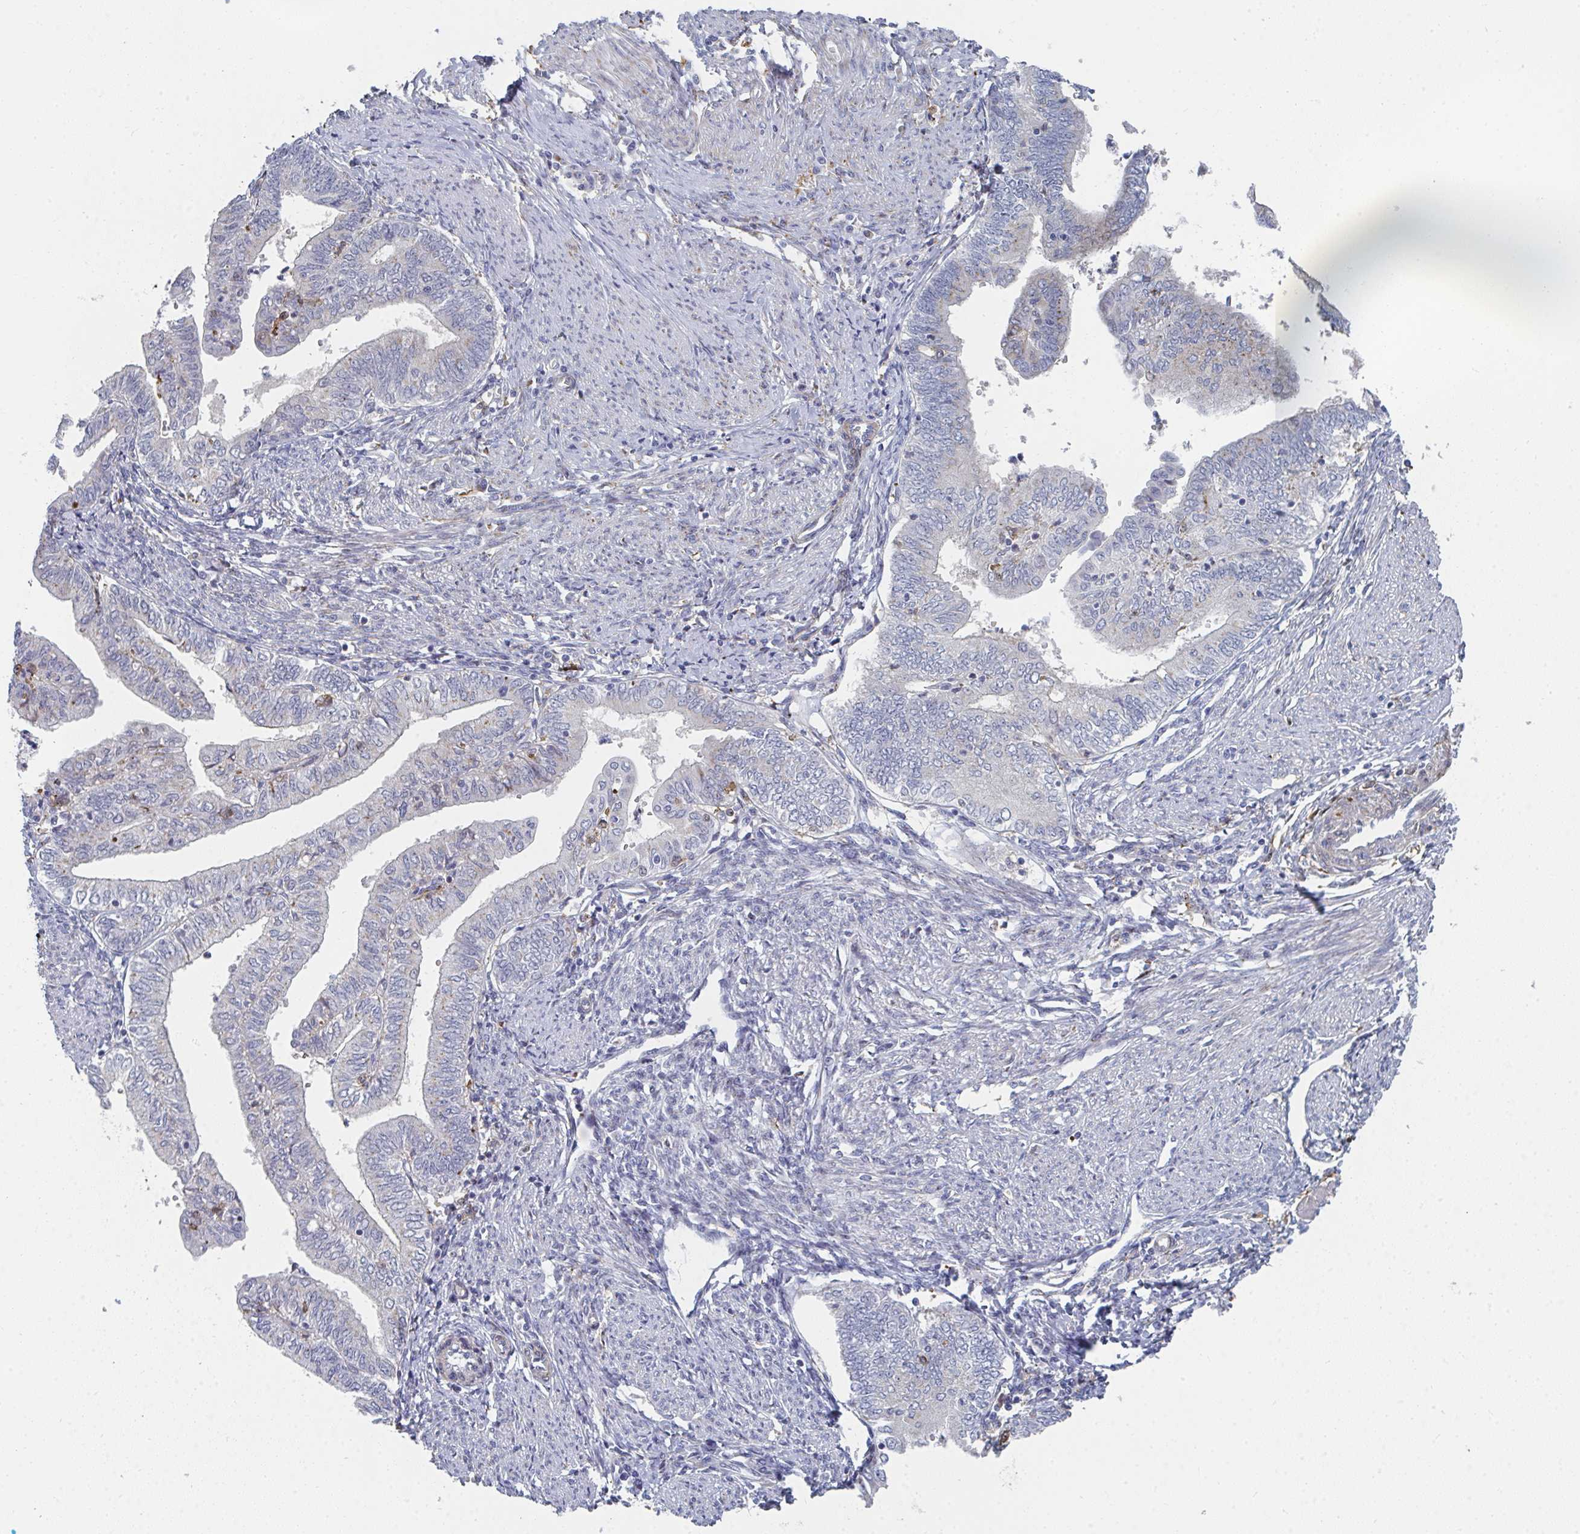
{"staining": {"intensity": "negative", "quantity": "none", "location": "none"}, "tissue": "endometrial cancer", "cell_type": "Tumor cells", "image_type": "cancer", "snomed": [{"axis": "morphology", "description": "Adenocarcinoma, NOS"}, {"axis": "topography", "description": "Endometrium"}], "caption": "This is an immunohistochemistry (IHC) histopathology image of endometrial cancer. There is no positivity in tumor cells.", "gene": "PSMG1", "patient": {"sex": "female", "age": 66}}